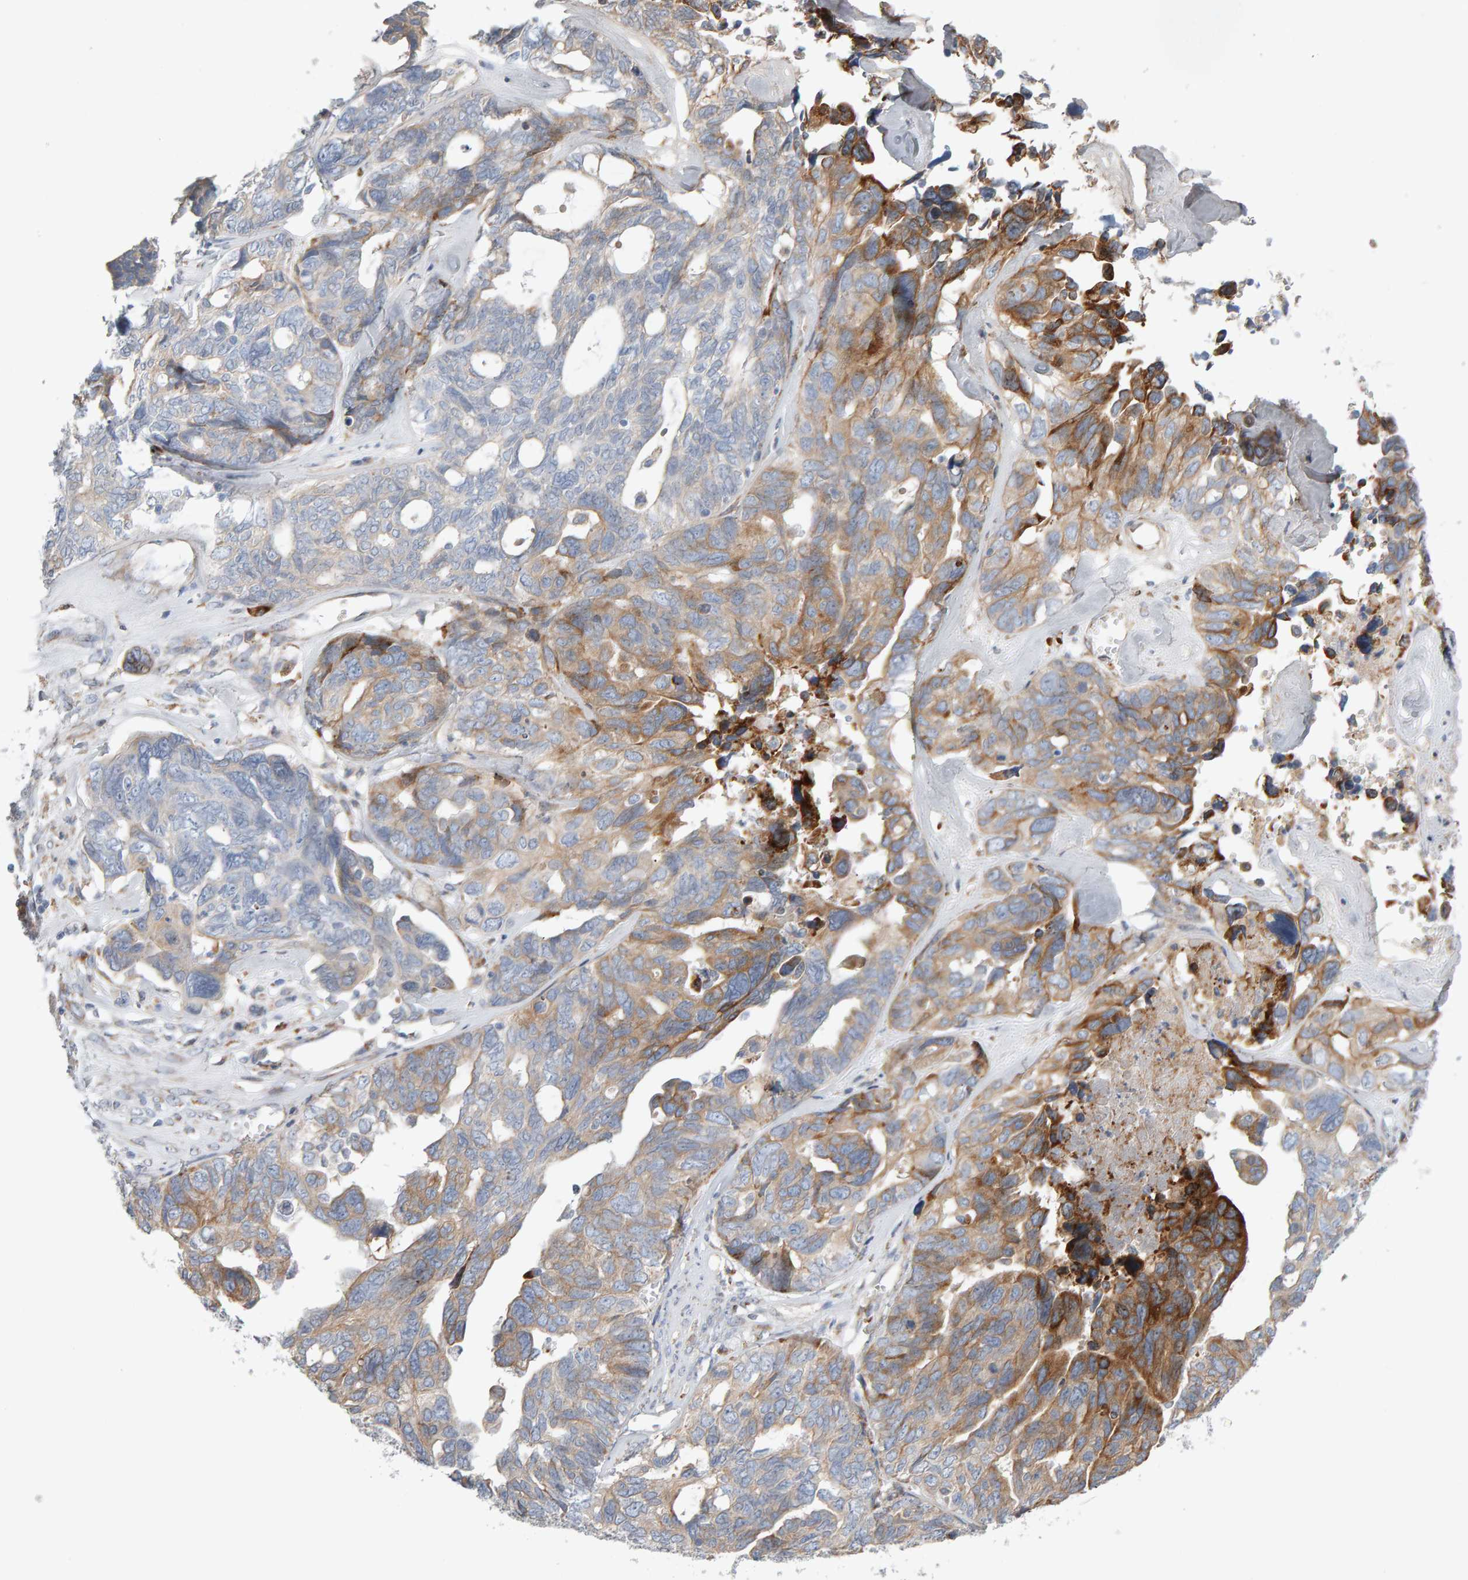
{"staining": {"intensity": "moderate", "quantity": "25%-75%", "location": "cytoplasmic/membranous"}, "tissue": "ovarian cancer", "cell_type": "Tumor cells", "image_type": "cancer", "snomed": [{"axis": "morphology", "description": "Cystadenocarcinoma, serous, NOS"}, {"axis": "topography", "description": "Ovary"}], "caption": "Moderate cytoplasmic/membranous expression is appreciated in approximately 25%-75% of tumor cells in serous cystadenocarcinoma (ovarian).", "gene": "ENGASE", "patient": {"sex": "female", "age": 79}}